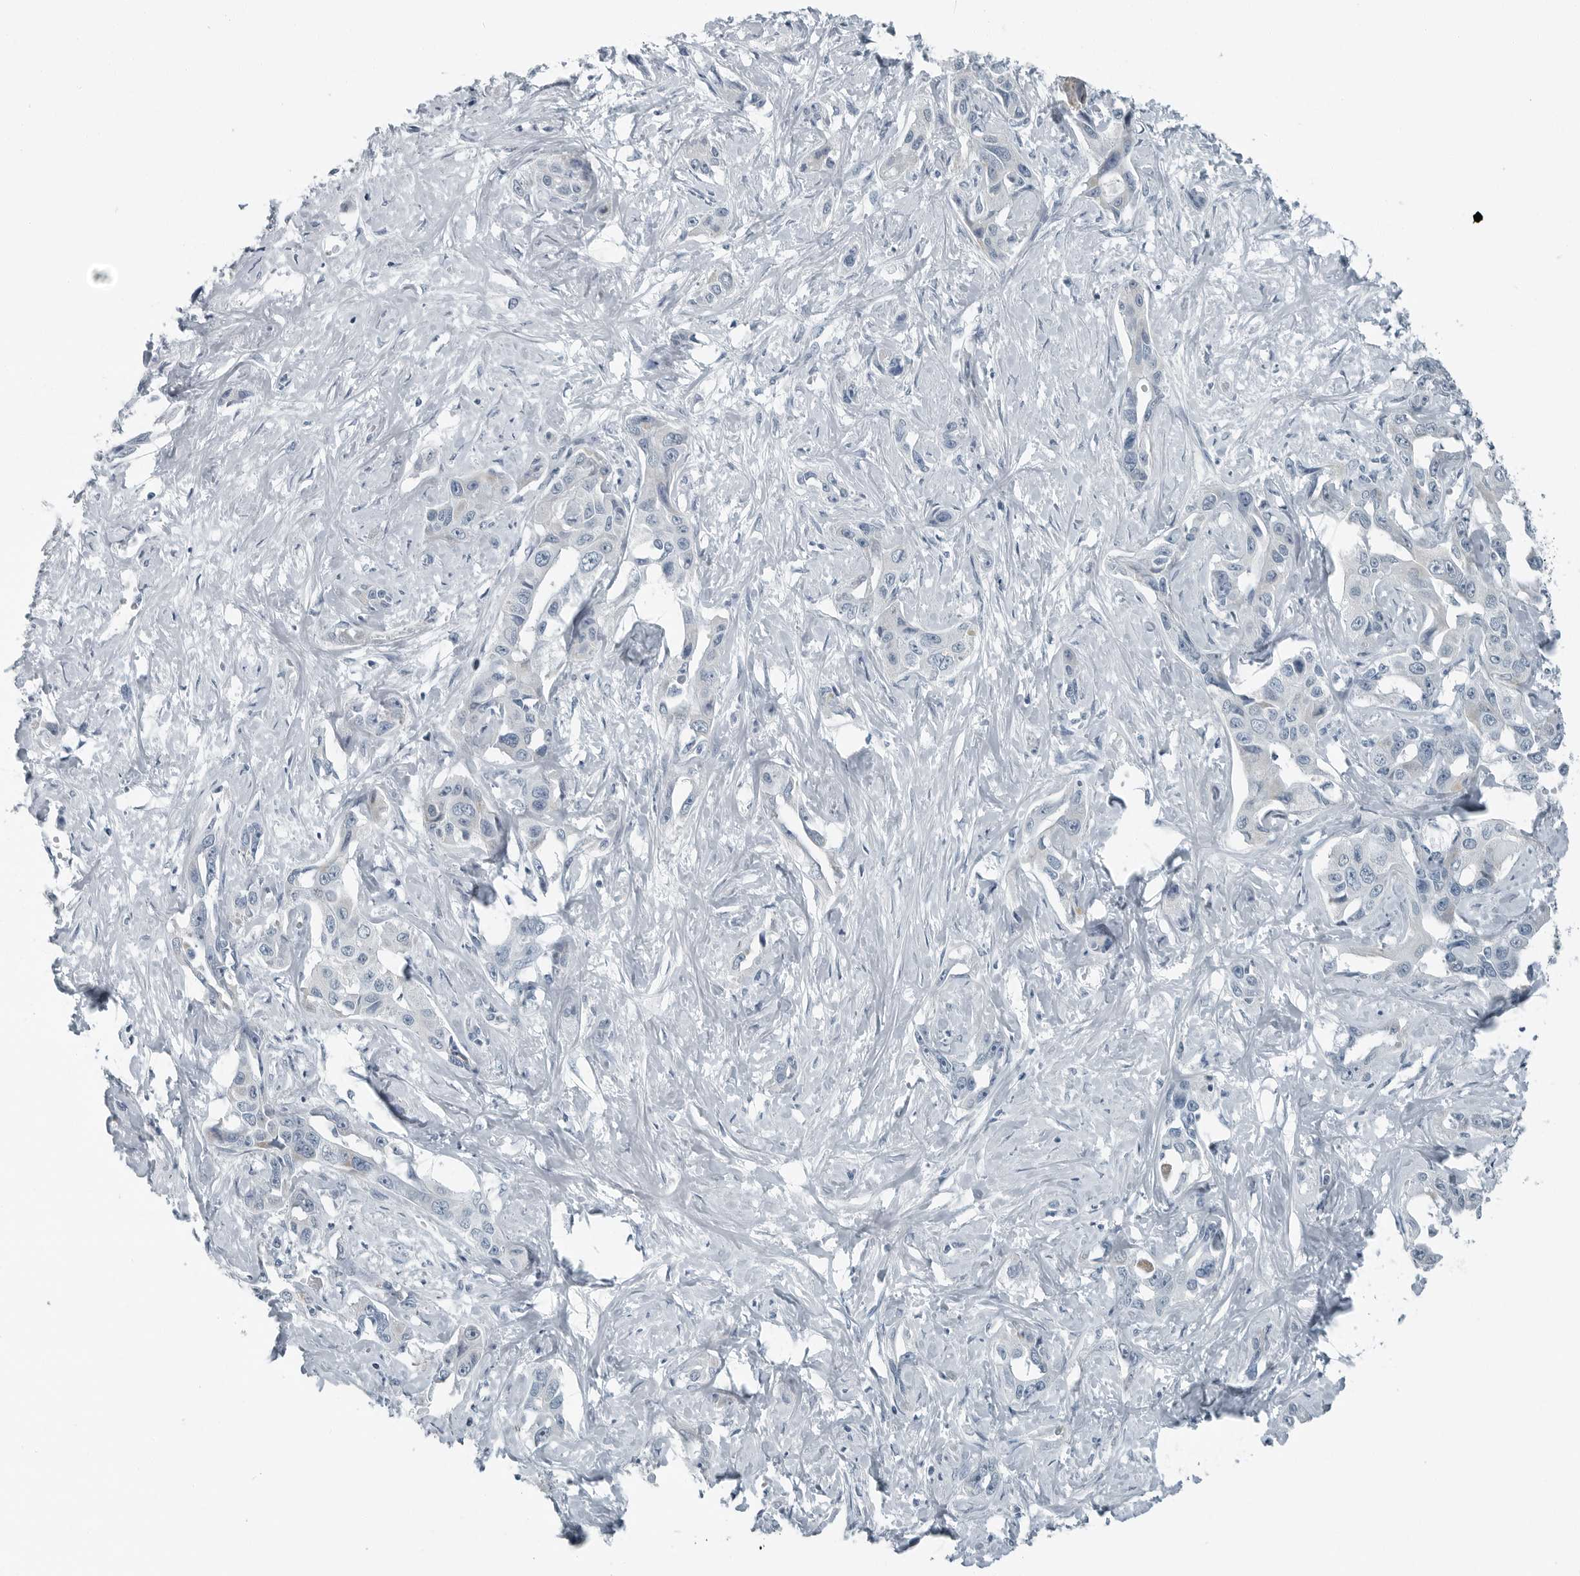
{"staining": {"intensity": "negative", "quantity": "none", "location": "none"}, "tissue": "liver cancer", "cell_type": "Tumor cells", "image_type": "cancer", "snomed": [{"axis": "morphology", "description": "Cholangiocarcinoma"}, {"axis": "topography", "description": "Liver"}], "caption": "Immunohistochemistry (IHC) photomicrograph of human liver cancer (cholangiocarcinoma) stained for a protein (brown), which shows no staining in tumor cells.", "gene": "ZPBP2", "patient": {"sex": "male", "age": 59}}